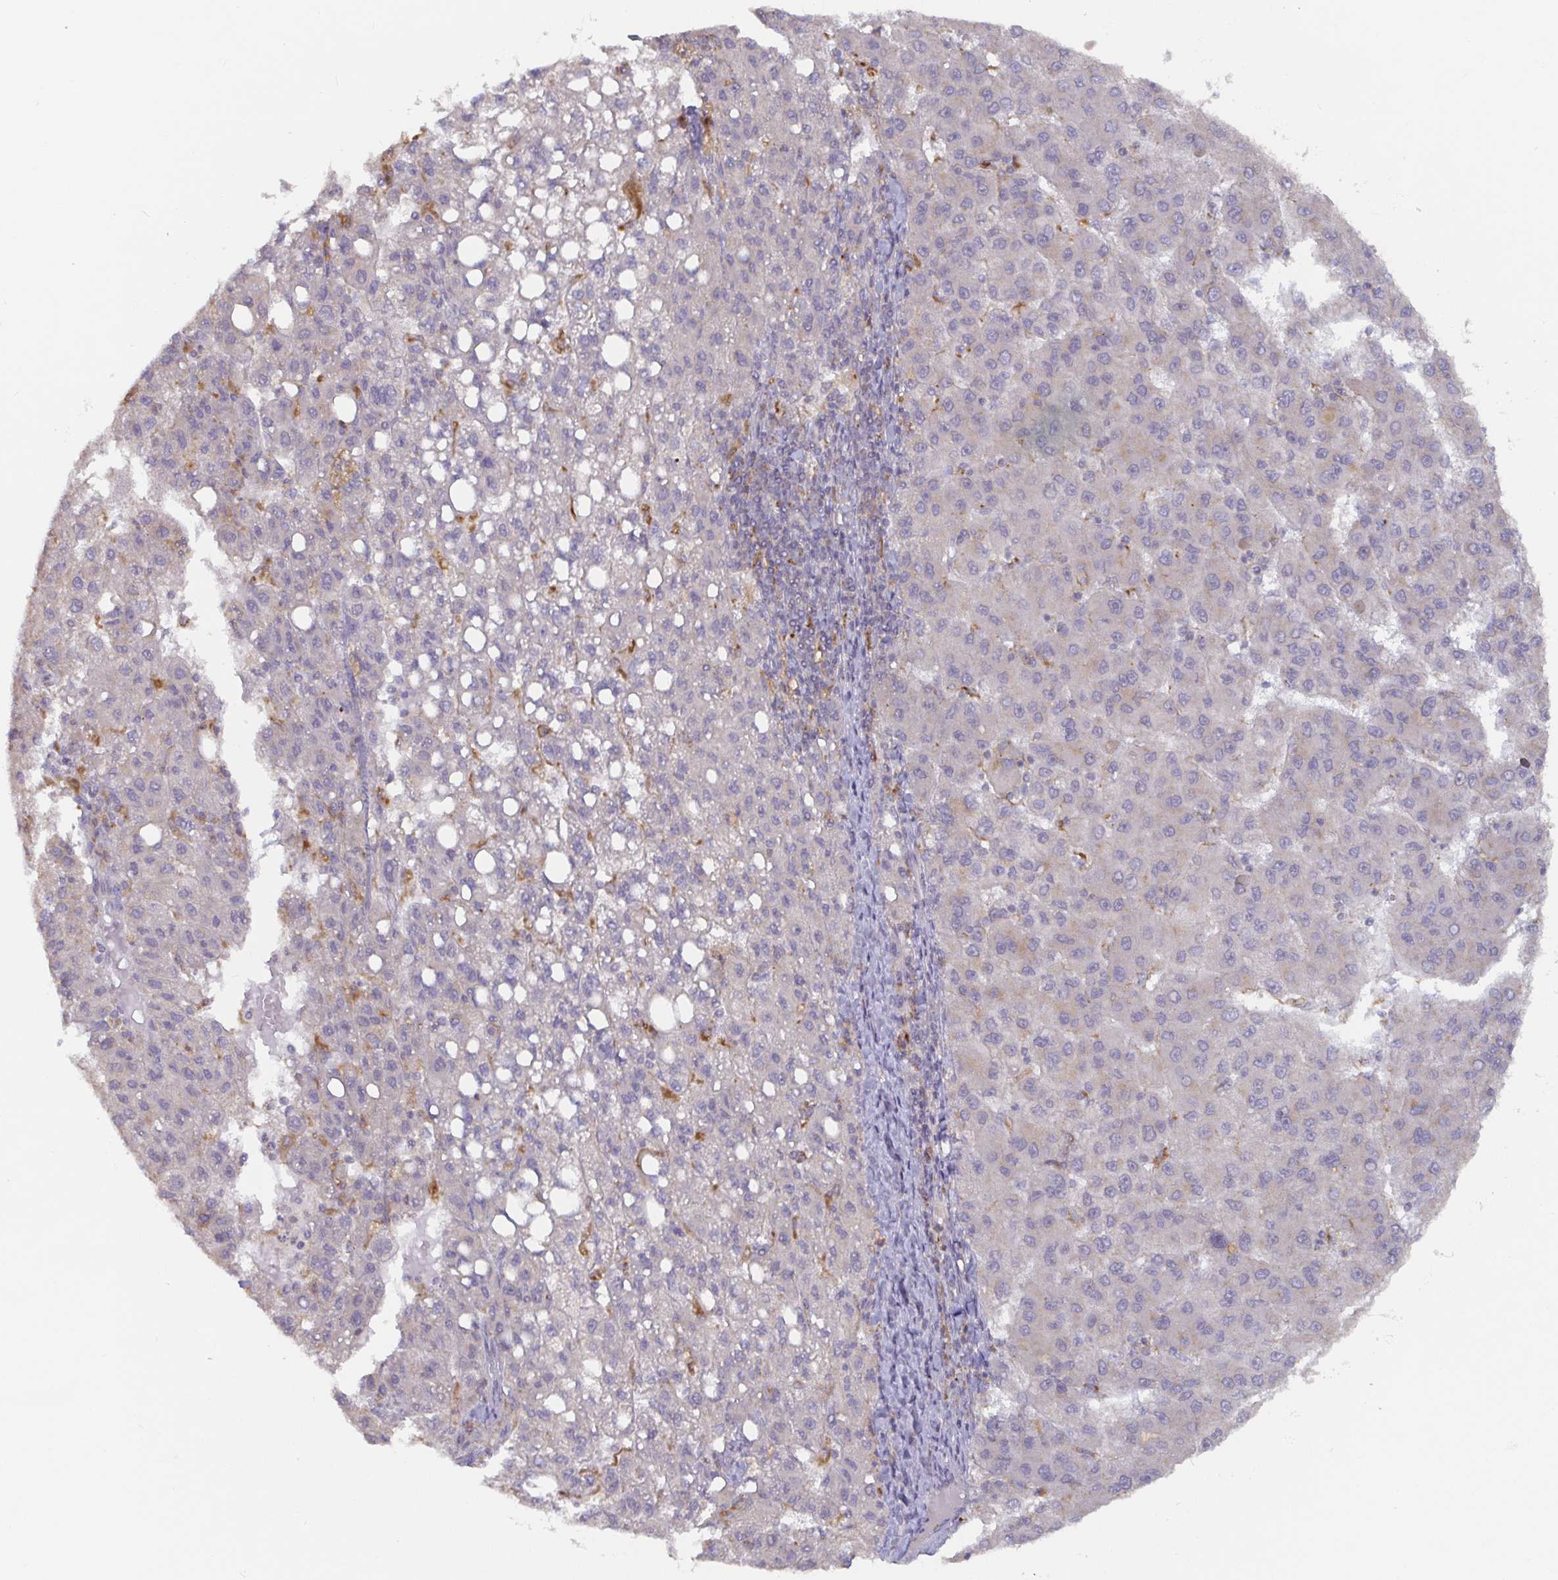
{"staining": {"intensity": "negative", "quantity": "none", "location": "none"}, "tissue": "liver cancer", "cell_type": "Tumor cells", "image_type": "cancer", "snomed": [{"axis": "morphology", "description": "Carcinoma, Hepatocellular, NOS"}, {"axis": "topography", "description": "Liver"}], "caption": "IHC micrograph of human hepatocellular carcinoma (liver) stained for a protein (brown), which demonstrates no expression in tumor cells. (DAB (3,3'-diaminobenzidine) immunohistochemistry (IHC) with hematoxylin counter stain).", "gene": "CDH18", "patient": {"sex": "female", "age": 82}}